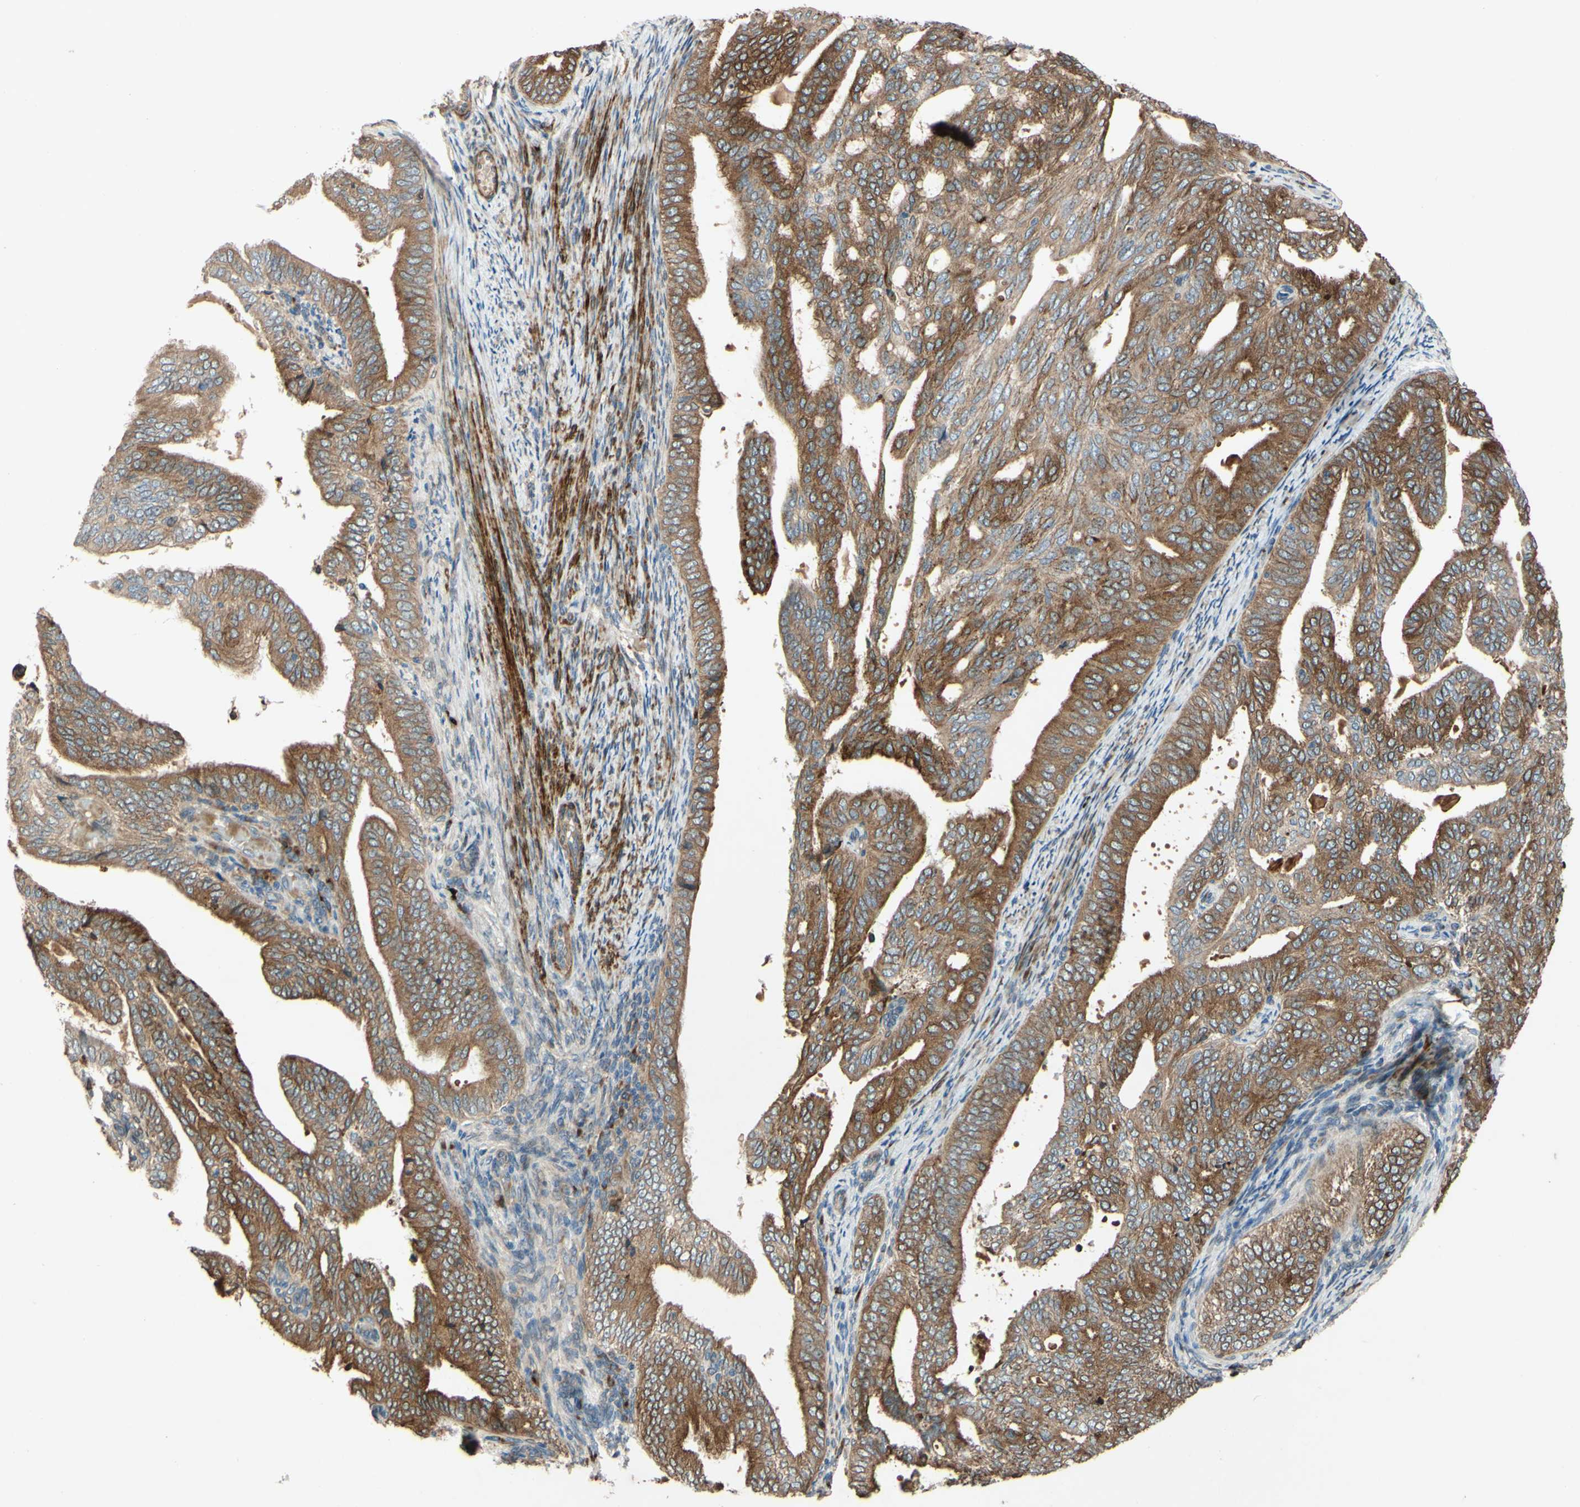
{"staining": {"intensity": "moderate", "quantity": ">75%", "location": "cytoplasmic/membranous,nuclear"}, "tissue": "endometrial cancer", "cell_type": "Tumor cells", "image_type": "cancer", "snomed": [{"axis": "morphology", "description": "Adenocarcinoma, NOS"}, {"axis": "topography", "description": "Endometrium"}], "caption": "IHC of human endometrial cancer exhibits medium levels of moderate cytoplasmic/membranous and nuclear expression in approximately >75% of tumor cells.", "gene": "PTPRU", "patient": {"sex": "female", "age": 58}}